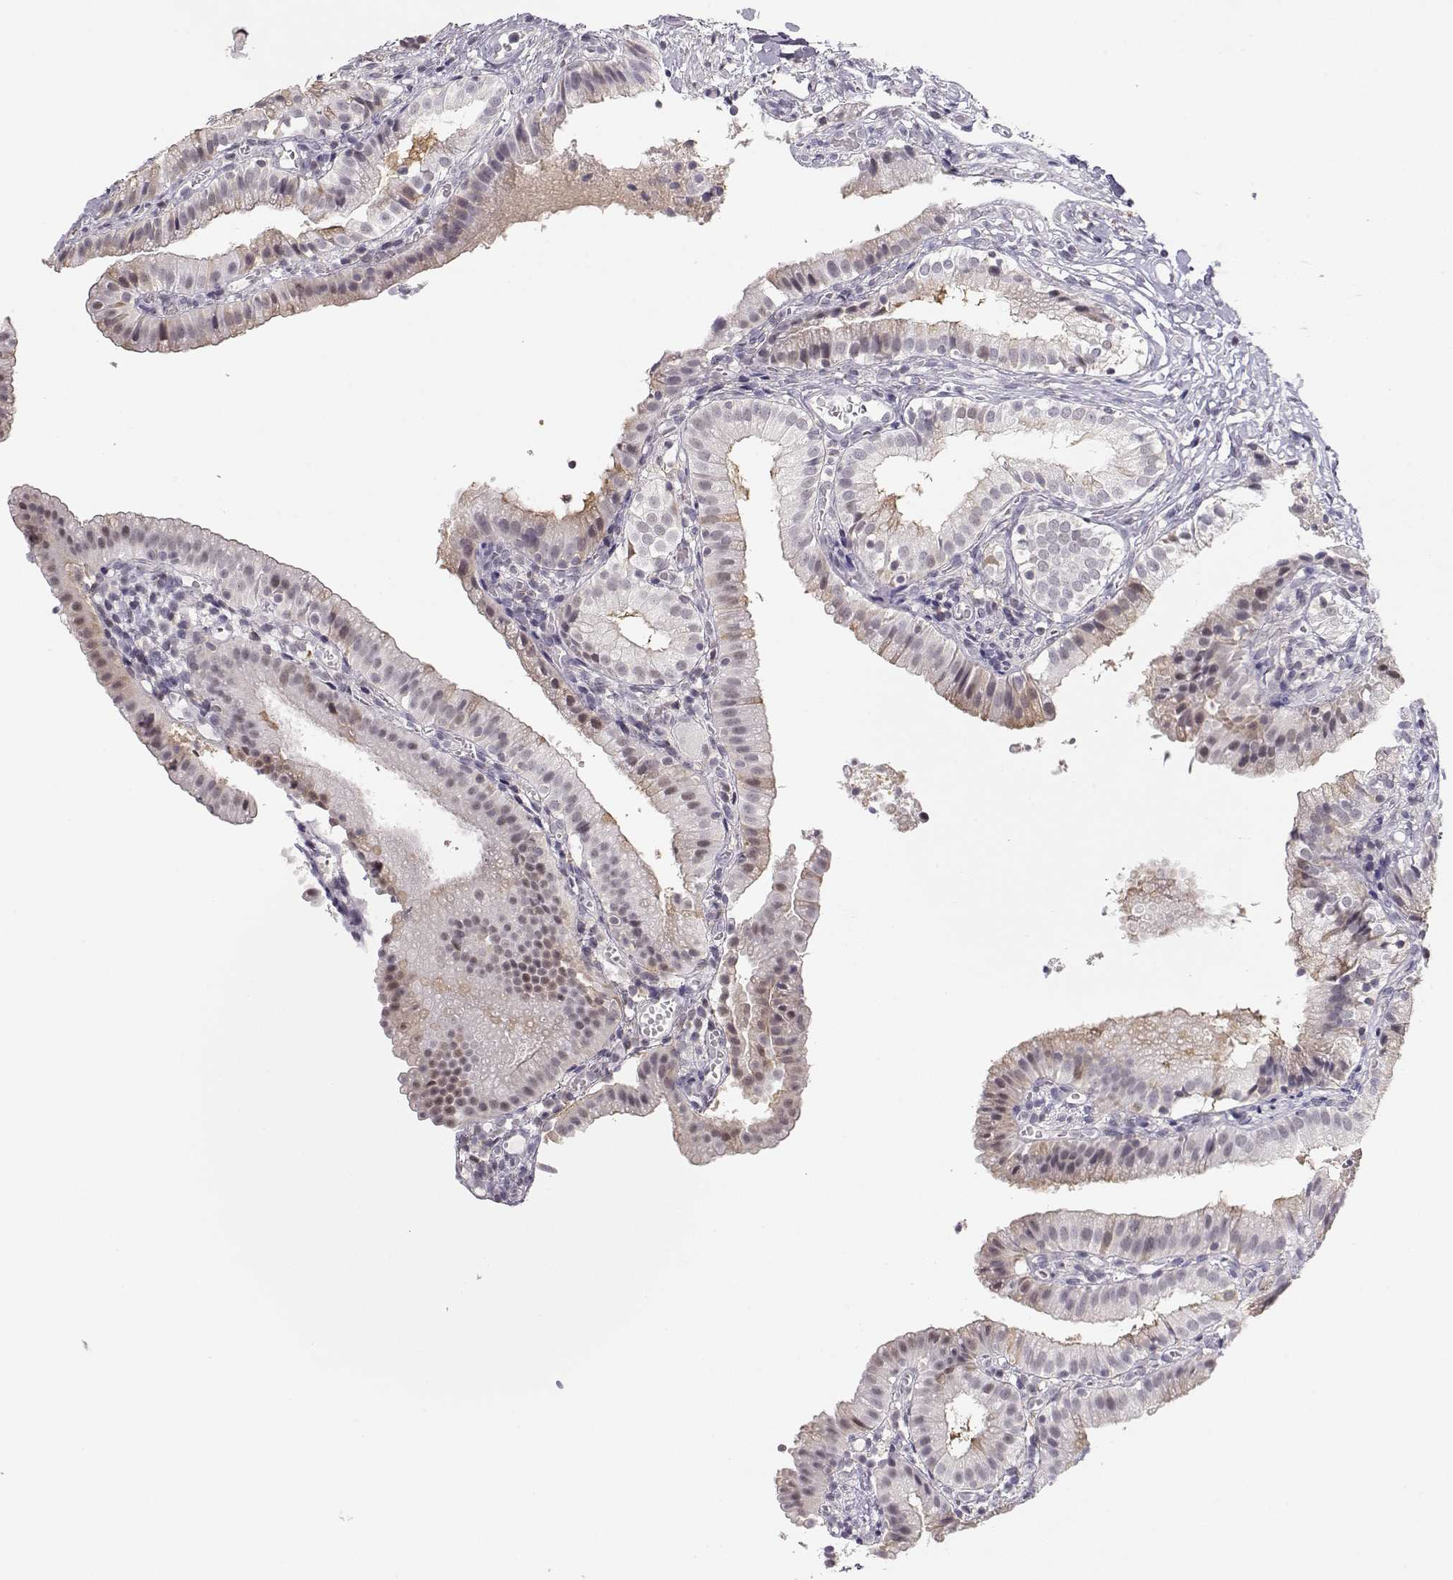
{"staining": {"intensity": "weak", "quantity": "<25%", "location": "cytoplasmic/membranous,nuclear"}, "tissue": "gallbladder", "cell_type": "Glandular cells", "image_type": "normal", "snomed": [{"axis": "morphology", "description": "Normal tissue, NOS"}, {"axis": "topography", "description": "Gallbladder"}], "caption": "Glandular cells are negative for brown protein staining in benign gallbladder. (Brightfield microscopy of DAB immunohistochemistry (IHC) at high magnification).", "gene": "TEPP", "patient": {"sex": "female", "age": 47}}